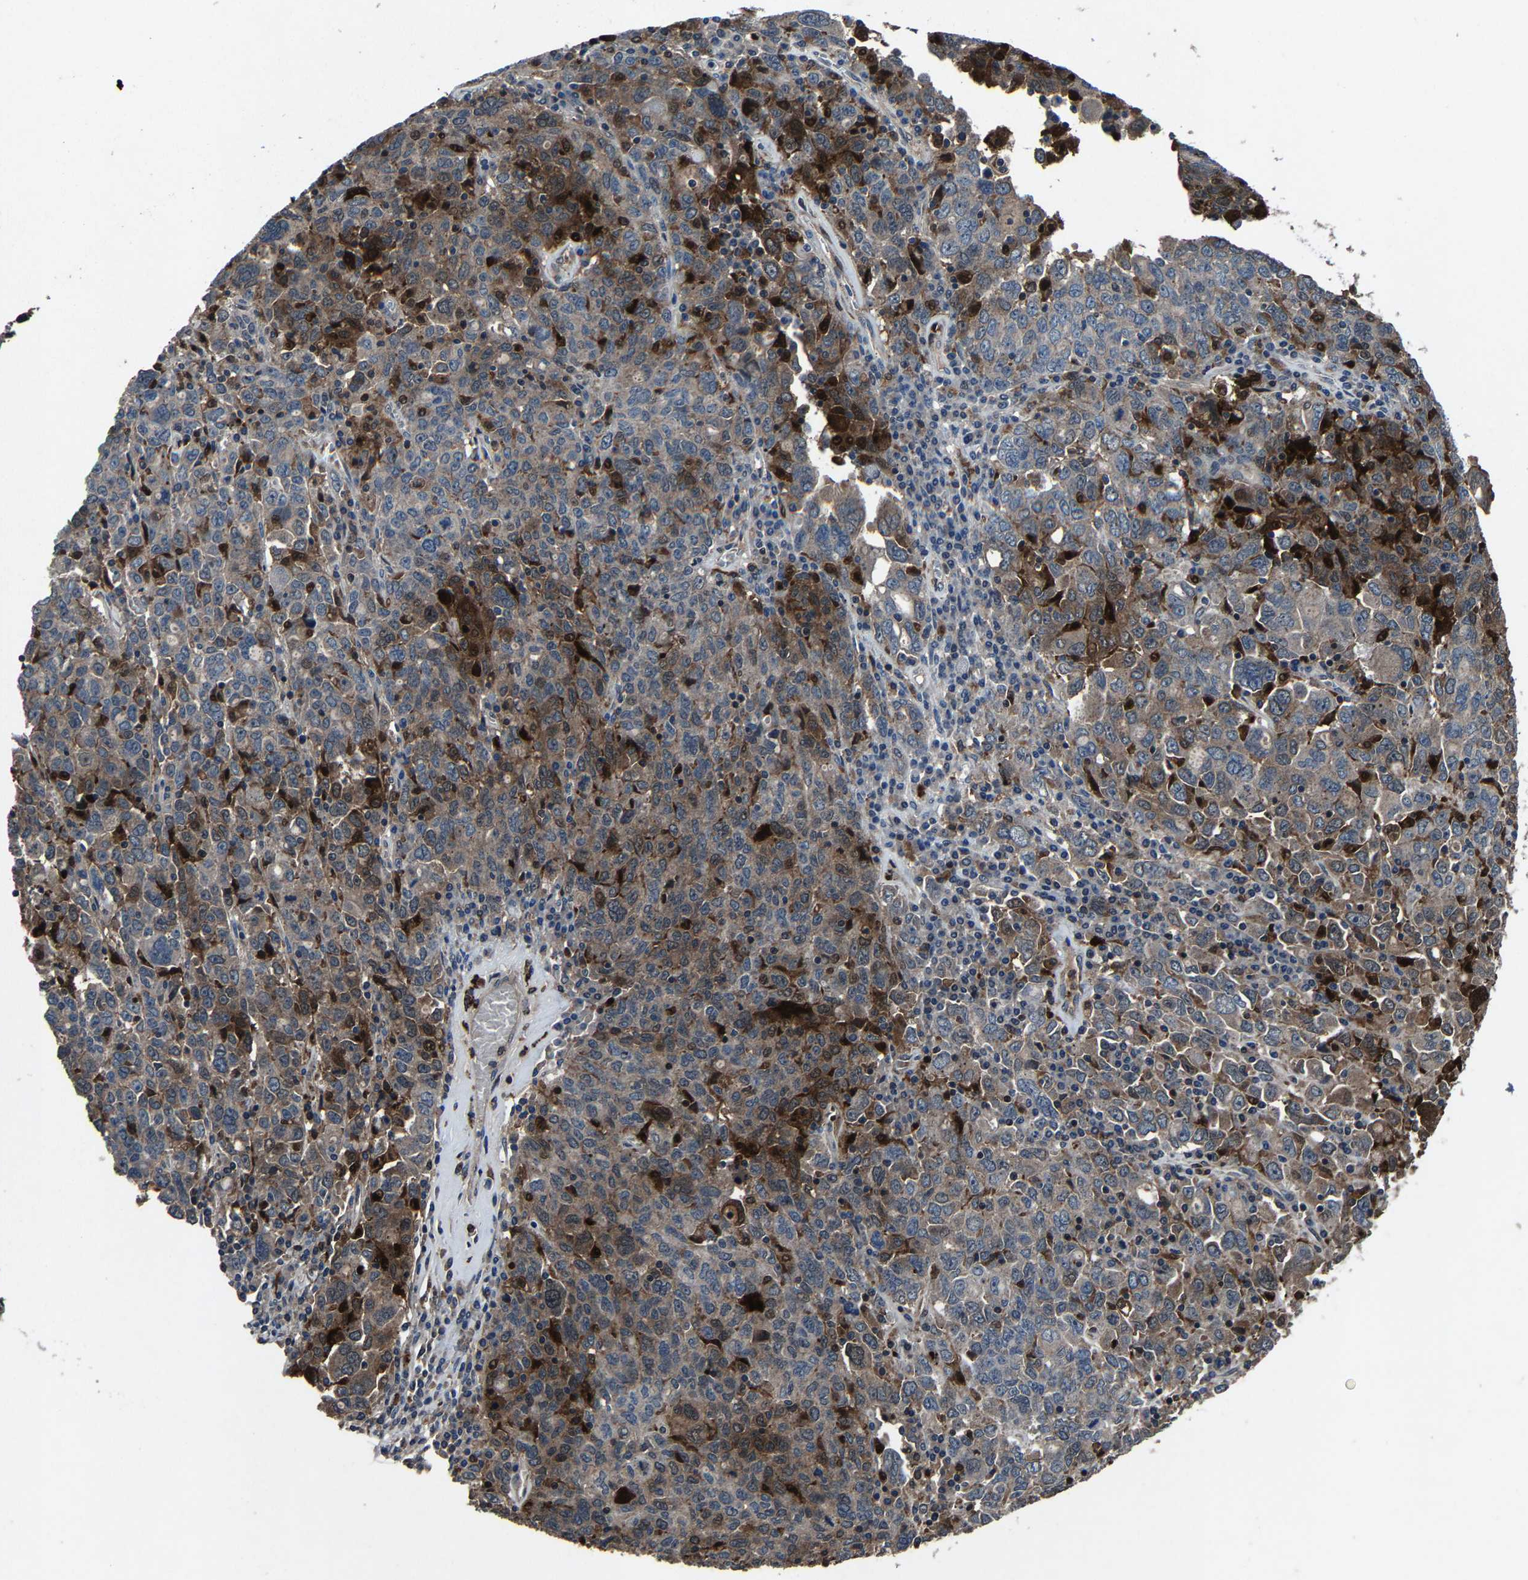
{"staining": {"intensity": "moderate", "quantity": ">75%", "location": "cytoplasmic/membranous"}, "tissue": "ovarian cancer", "cell_type": "Tumor cells", "image_type": "cancer", "snomed": [{"axis": "morphology", "description": "Carcinoma, endometroid"}, {"axis": "topography", "description": "Ovary"}], "caption": "Immunohistochemistry (IHC) (DAB) staining of human ovarian endometroid carcinoma exhibits moderate cytoplasmic/membranous protein staining in approximately >75% of tumor cells. Using DAB (3,3'-diaminobenzidine) (brown) and hematoxylin (blue) stains, captured at high magnification using brightfield microscopy.", "gene": "PCNX2", "patient": {"sex": "female", "age": 62}}